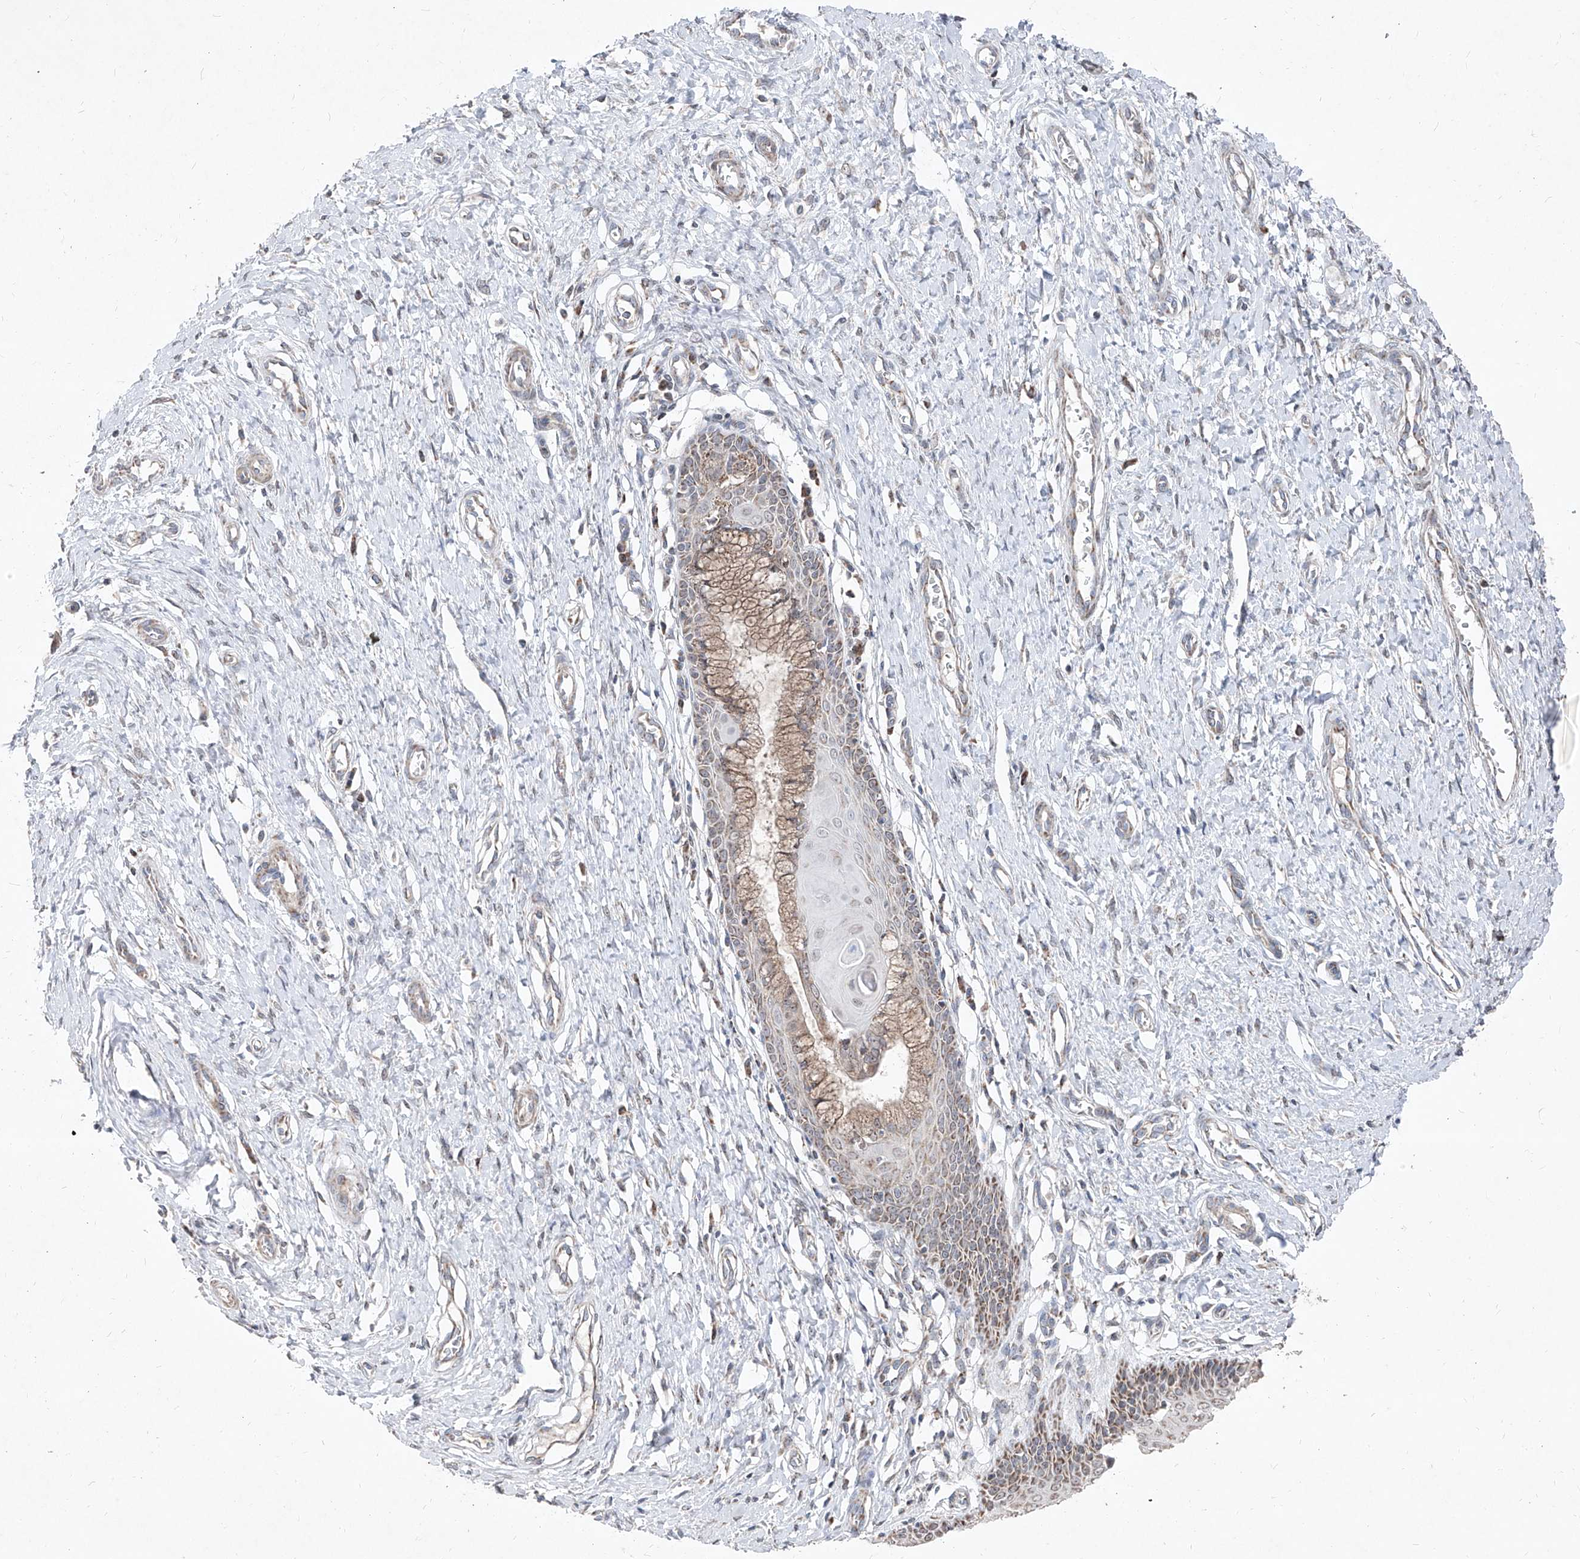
{"staining": {"intensity": "moderate", "quantity": ">75%", "location": "cytoplasmic/membranous"}, "tissue": "cervix", "cell_type": "Glandular cells", "image_type": "normal", "snomed": [{"axis": "morphology", "description": "Normal tissue, NOS"}, {"axis": "topography", "description": "Cervix"}], "caption": "Moderate cytoplasmic/membranous staining is appreciated in about >75% of glandular cells in normal cervix.", "gene": "NDUFB3", "patient": {"sex": "female", "age": 55}}